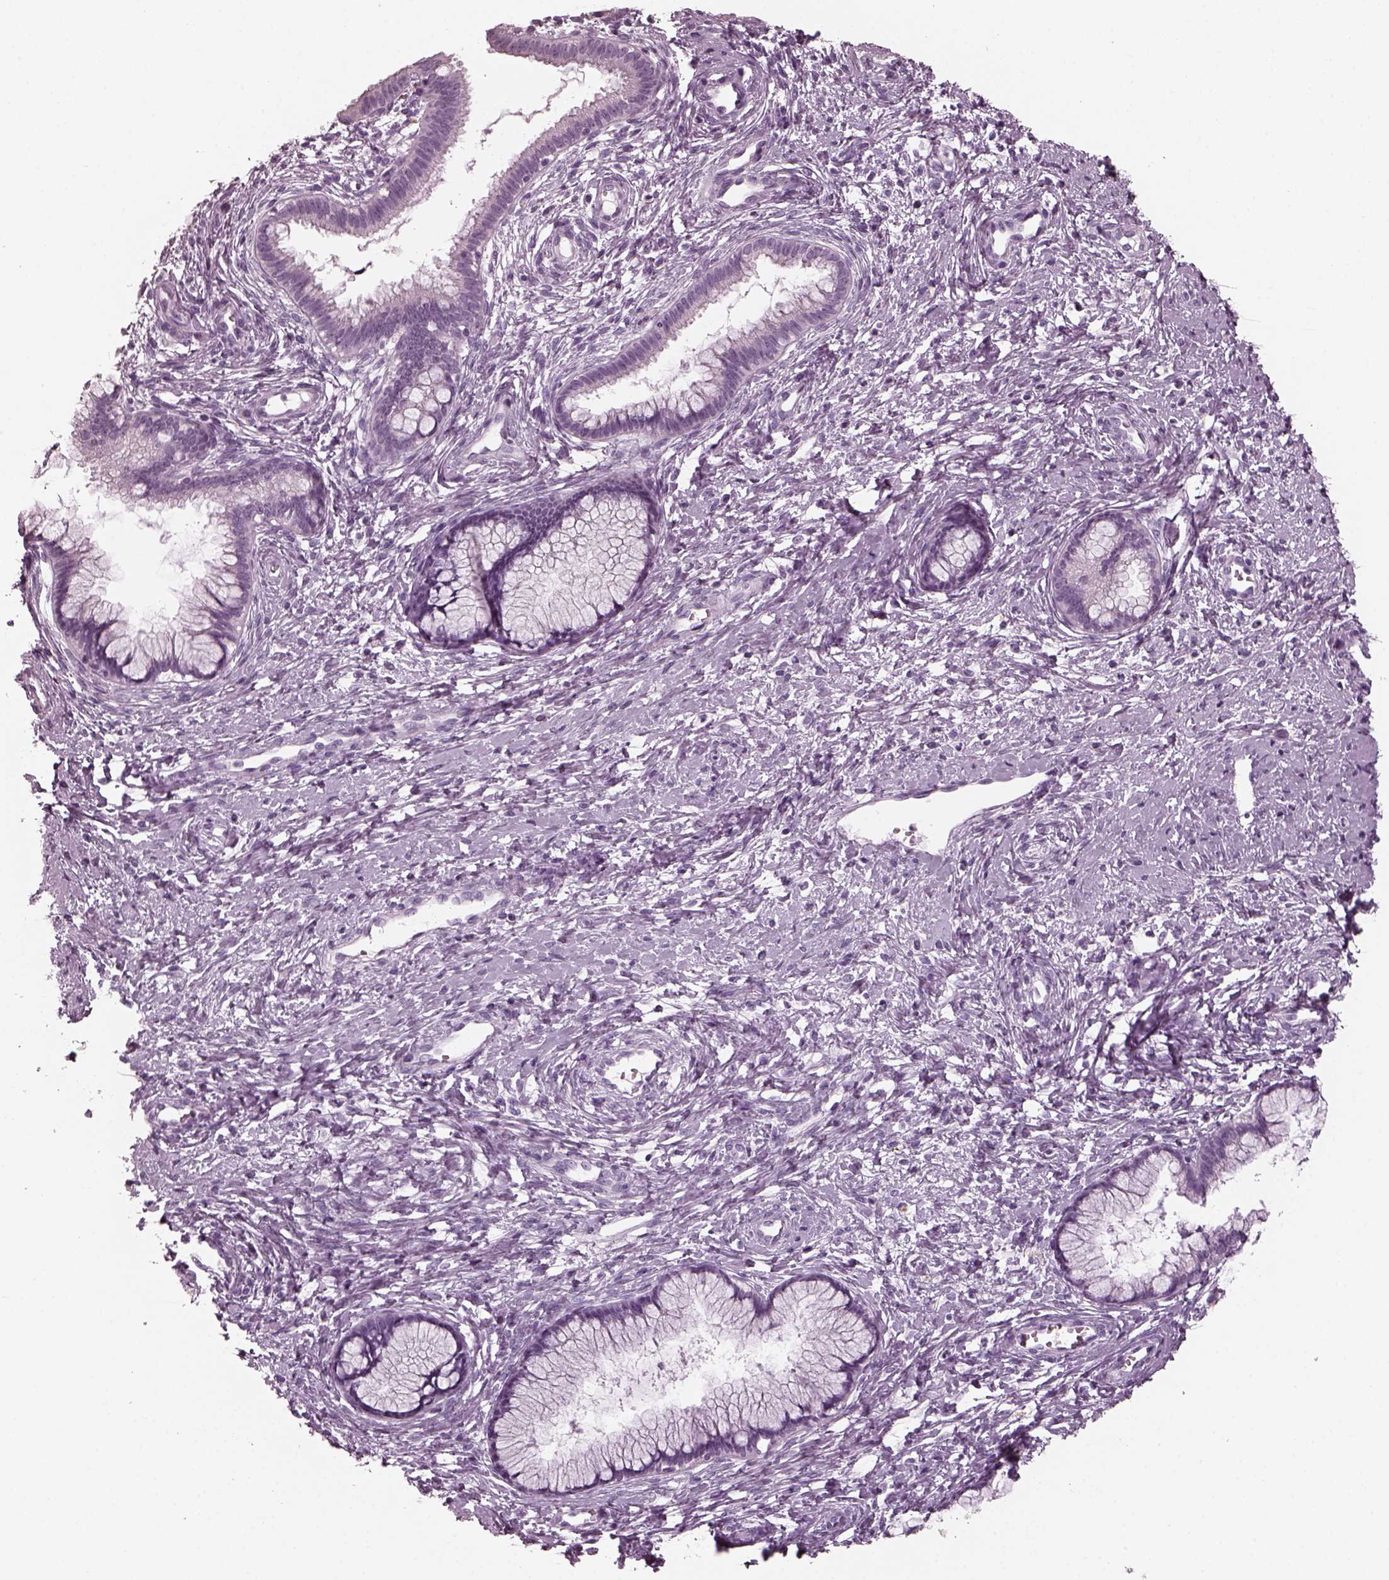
{"staining": {"intensity": "negative", "quantity": "none", "location": "none"}, "tissue": "cervical cancer", "cell_type": "Tumor cells", "image_type": "cancer", "snomed": [{"axis": "morphology", "description": "Squamous cell carcinoma, NOS"}, {"axis": "topography", "description": "Cervix"}], "caption": "Histopathology image shows no protein staining in tumor cells of cervical cancer tissue. (DAB (3,3'-diaminobenzidine) immunohistochemistry (IHC), high magnification).", "gene": "RCVRN", "patient": {"sex": "female", "age": 32}}